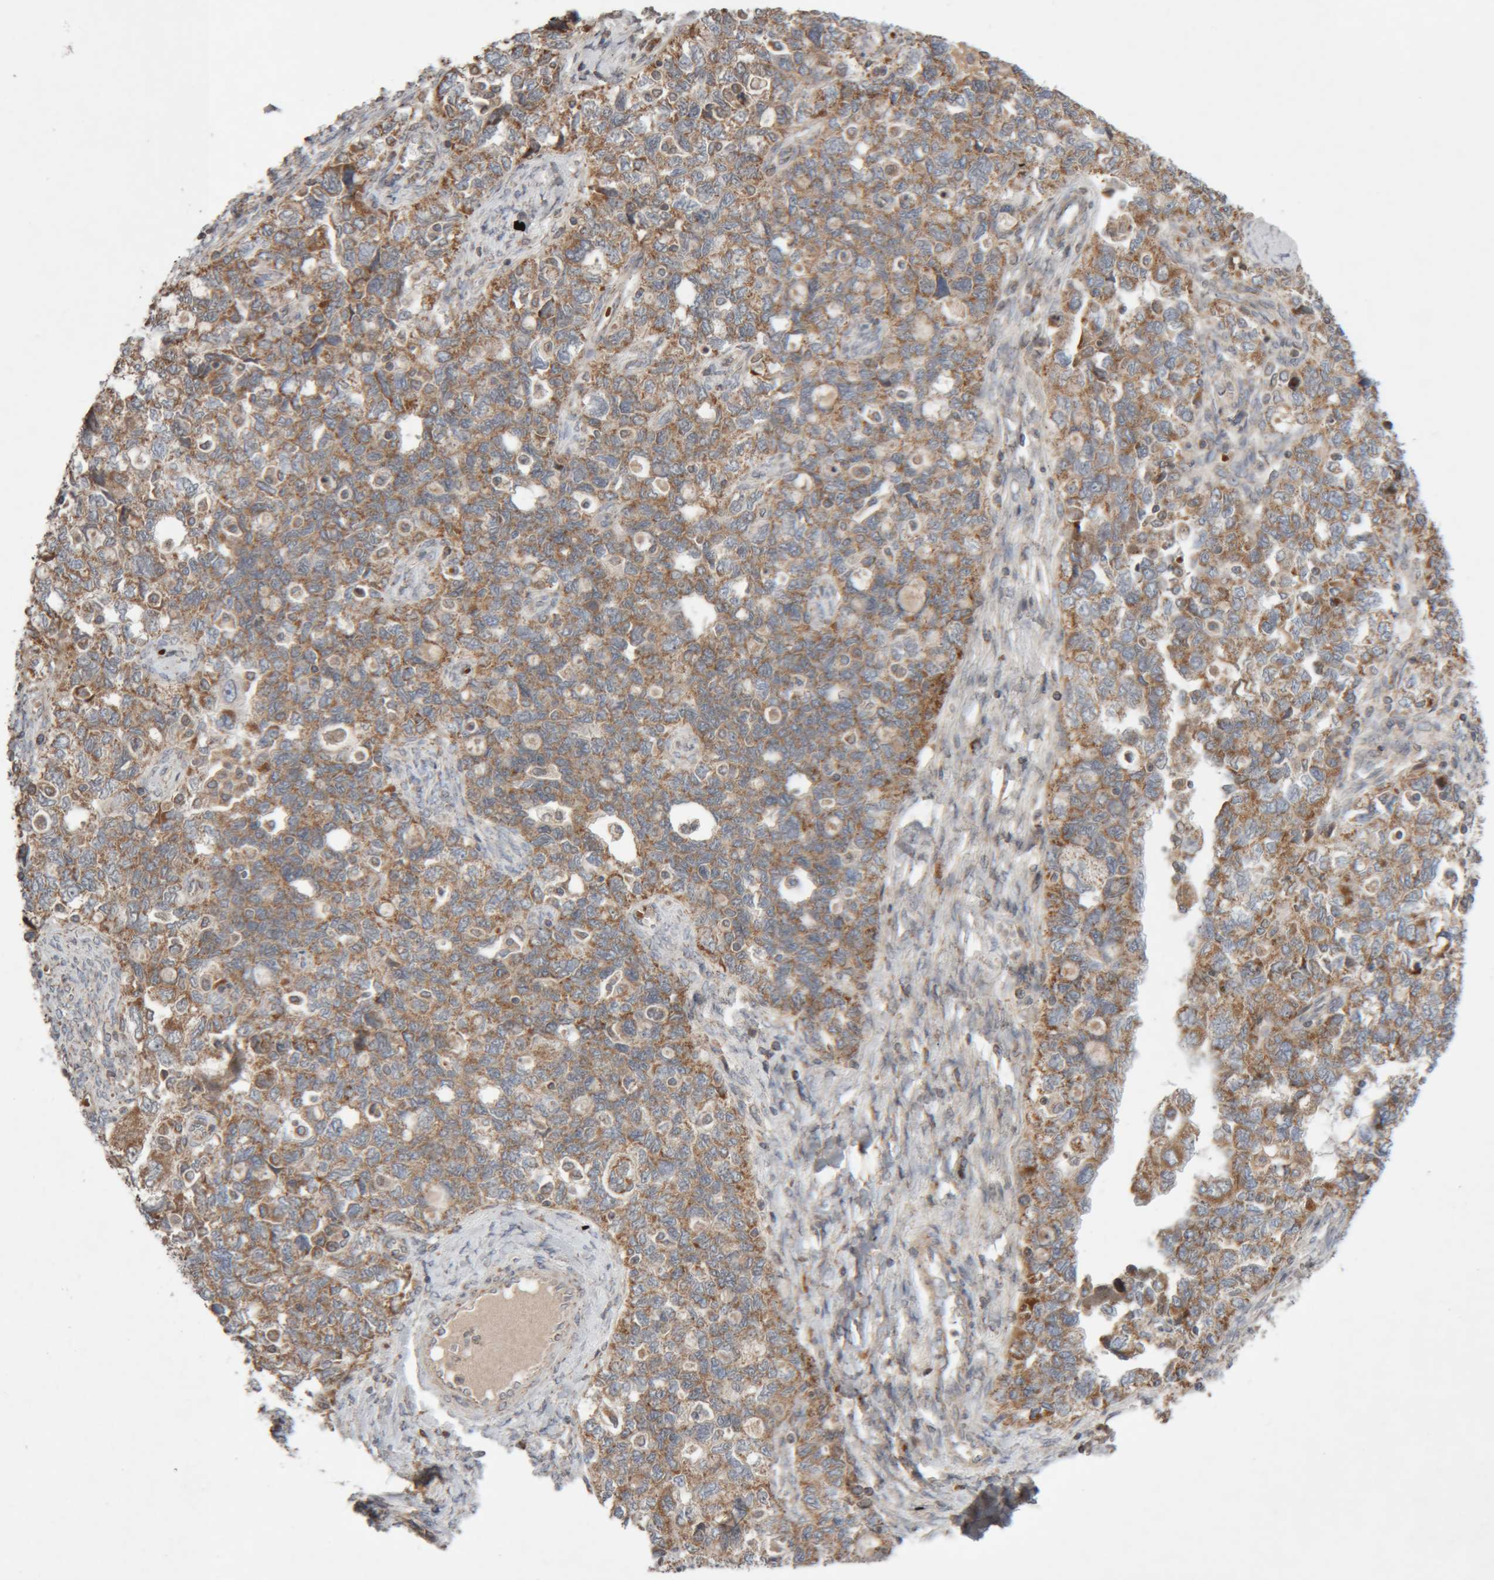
{"staining": {"intensity": "moderate", "quantity": ">75%", "location": "cytoplasmic/membranous"}, "tissue": "ovarian cancer", "cell_type": "Tumor cells", "image_type": "cancer", "snomed": [{"axis": "morphology", "description": "Carcinoma, NOS"}, {"axis": "morphology", "description": "Cystadenocarcinoma, serous, NOS"}, {"axis": "topography", "description": "Ovary"}], "caption": "Ovarian cancer stained with a brown dye shows moderate cytoplasmic/membranous positive staining in about >75% of tumor cells.", "gene": "KIF21B", "patient": {"sex": "female", "age": 69}}